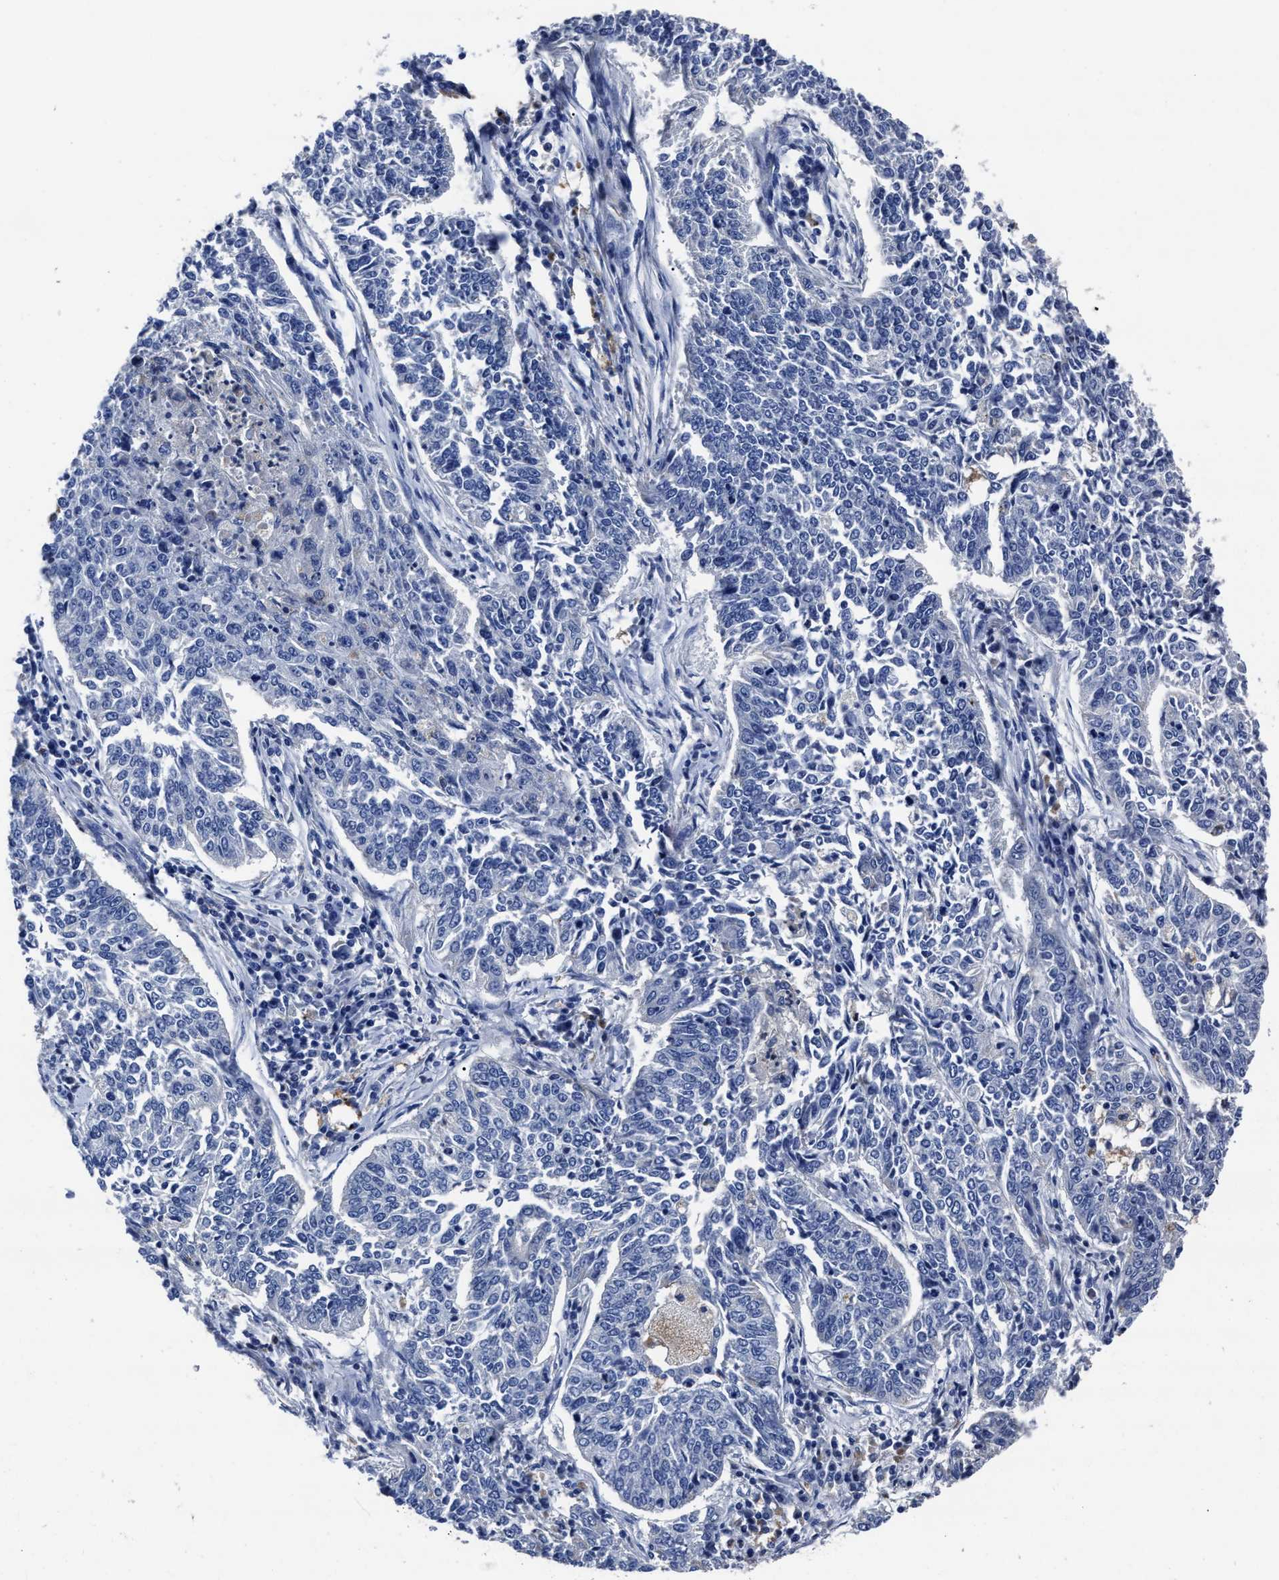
{"staining": {"intensity": "negative", "quantity": "none", "location": "none"}, "tissue": "lung cancer", "cell_type": "Tumor cells", "image_type": "cancer", "snomed": [{"axis": "morphology", "description": "Normal tissue, NOS"}, {"axis": "morphology", "description": "Squamous cell carcinoma, NOS"}, {"axis": "topography", "description": "Cartilage tissue"}, {"axis": "topography", "description": "Bronchus"}, {"axis": "topography", "description": "Lung"}], "caption": "An IHC histopathology image of lung cancer is shown. There is no staining in tumor cells of lung cancer.", "gene": "LAMTOR4", "patient": {"sex": "female", "age": 49}}